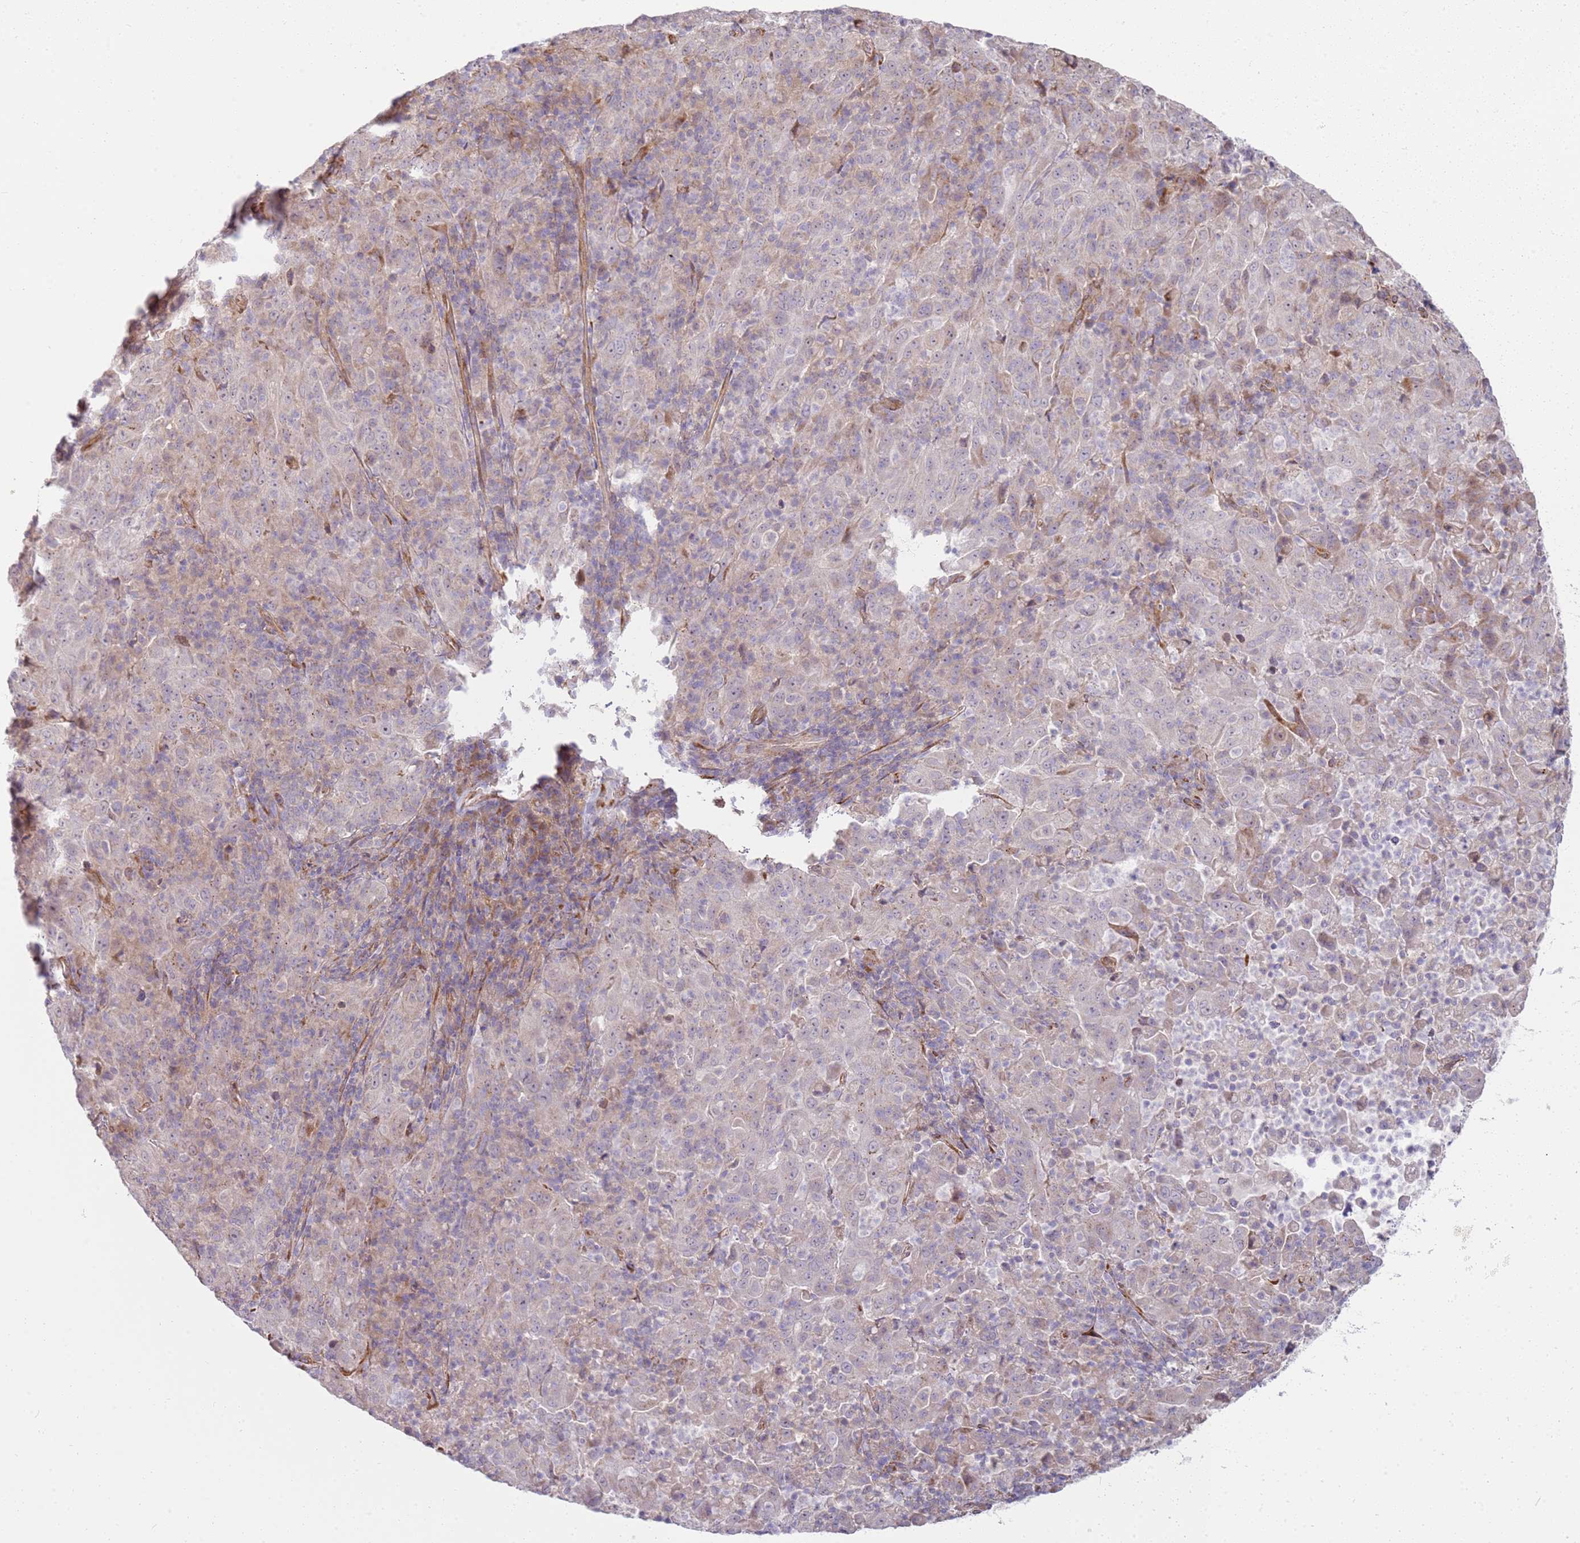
{"staining": {"intensity": "negative", "quantity": "none", "location": "none"}, "tissue": "pancreatic cancer", "cell_type": "Tumor cells", "image_type": "cancer", "snomed": [{"axis": "morphology", "description": "Adenocarcinoma, NOS"}, {"axis": "topography", "description": "Pancreas"}], "caption": "Immunohistochemistry photomicrograph of neoplastic tissue: pancreatic adenocarcinoma stained with DAB (3,3'-diaminobenzidine) demonstrates no significant protein positivity in tumor cells.", "gene": "GRAP", "patient": {"sex": "male", "age": 63}}